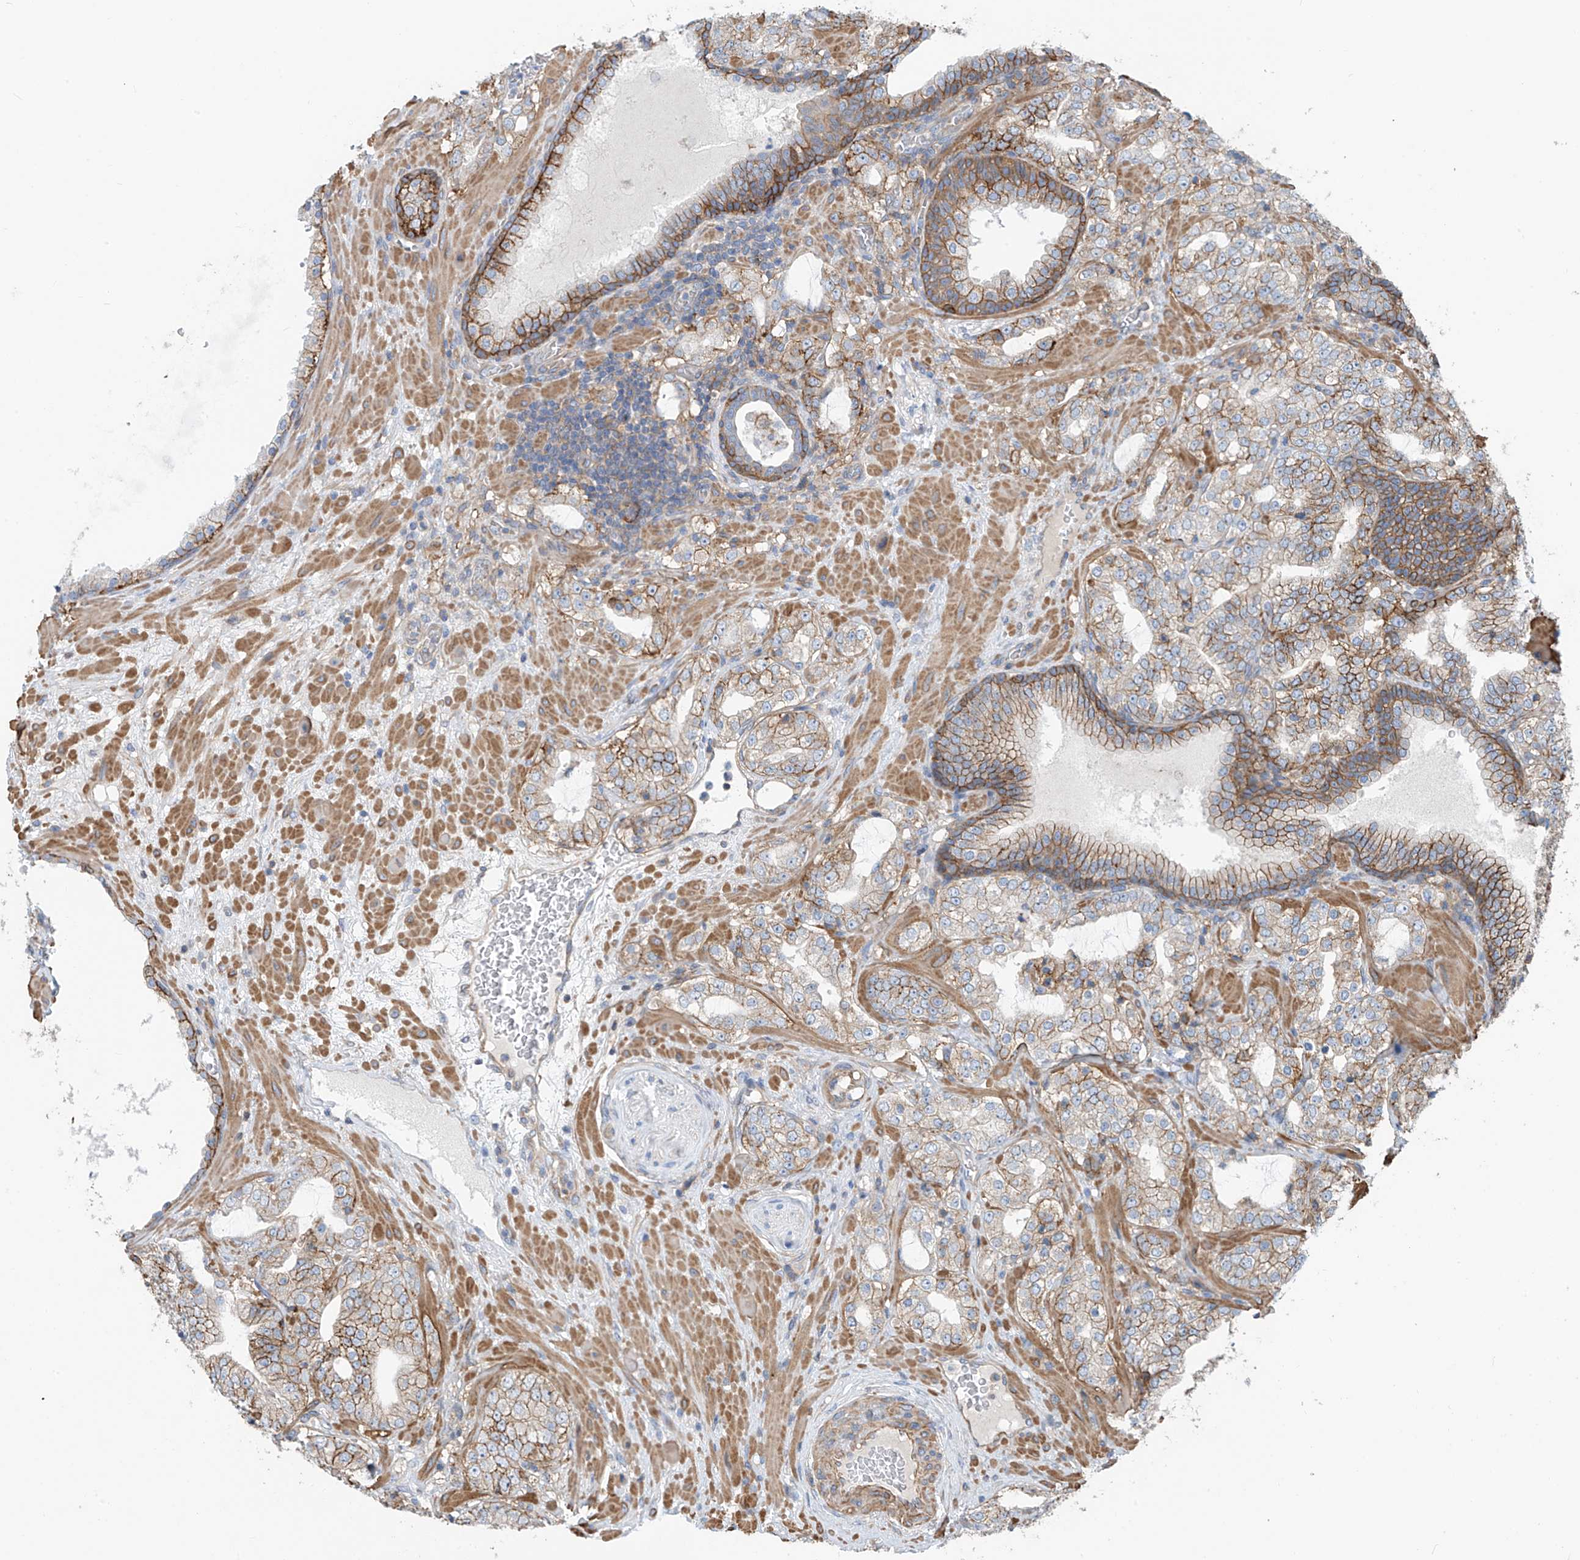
{"staining": {"intensity": "moderate", "quantity": "<25%", "location": "cytoplasmic/membranous"}, "tissue": "prostate cancer", "cell_type": "Tumor cells", "image_type": "cancer", "snomed": [{"axis": "morphology", "description": "Adenocarcinoma, High grade"}, {"axis": "topography", "description": "Prostate"}], "caption": "Tumor cells show moderate cytoplasmic/membranous expression in about <25% of cells in prostate adenocarcinoma (high-grade).", "gene": "SLC1A5", "patient": {"sex": "male", "age": 64}}